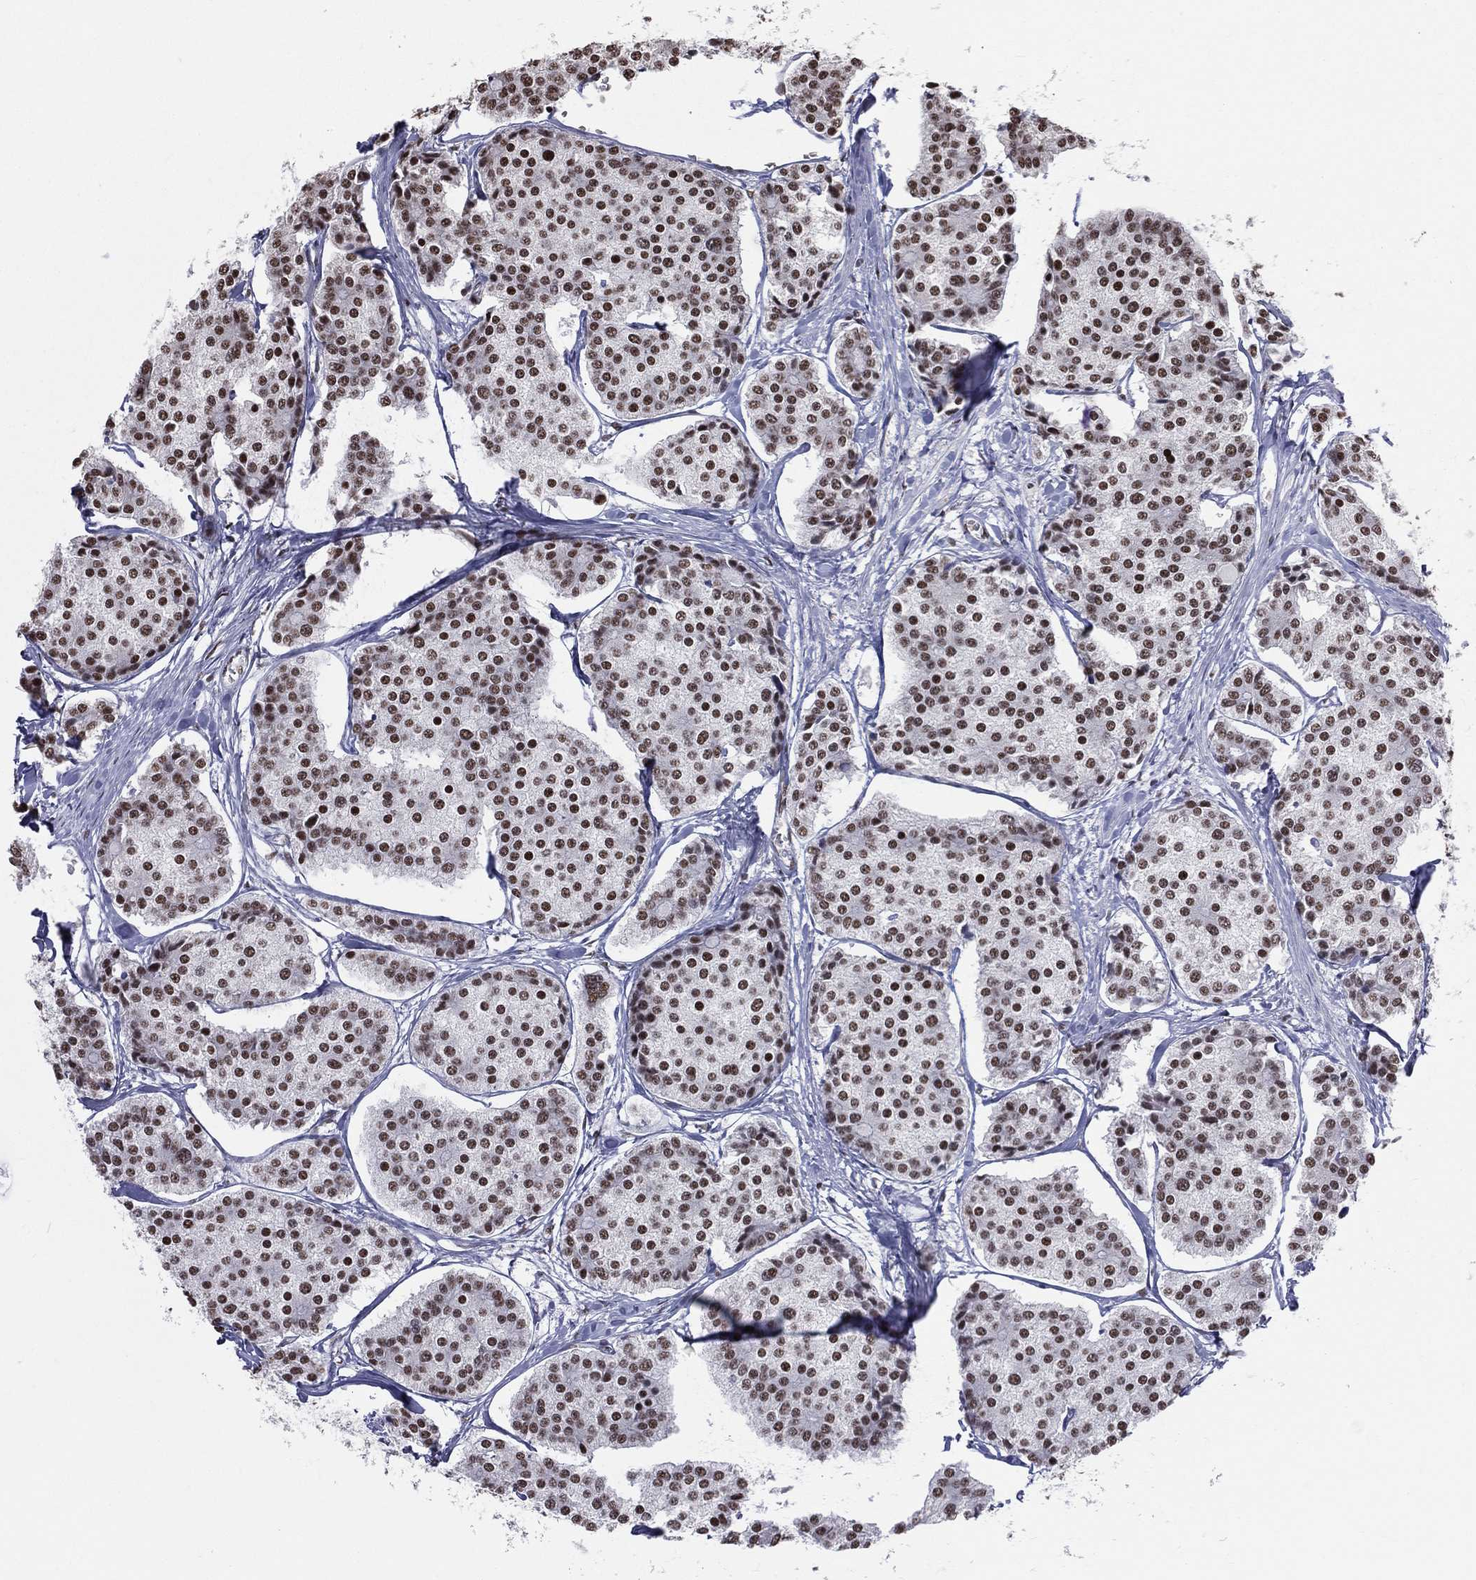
{"staining": {"intensity": "strong", "quantity": ">75%", "location": "nuclear"}, "tissue": "carcinoid", "cell_type": "Tumor cells", "image_type": "cancer", "snomed": [{"axis": "morphology", "description": "Carcinoid, malignant, NOS"}, {"axis": "topography", "description": "Small intestine"}], "caption": "Protein expression analysis of human malignant carcinoid reveals strong nuclear staining in approximately >75% of tumor cells.", "gene": "ZNF7", "patient": {"sex": "female", "age": 65}}